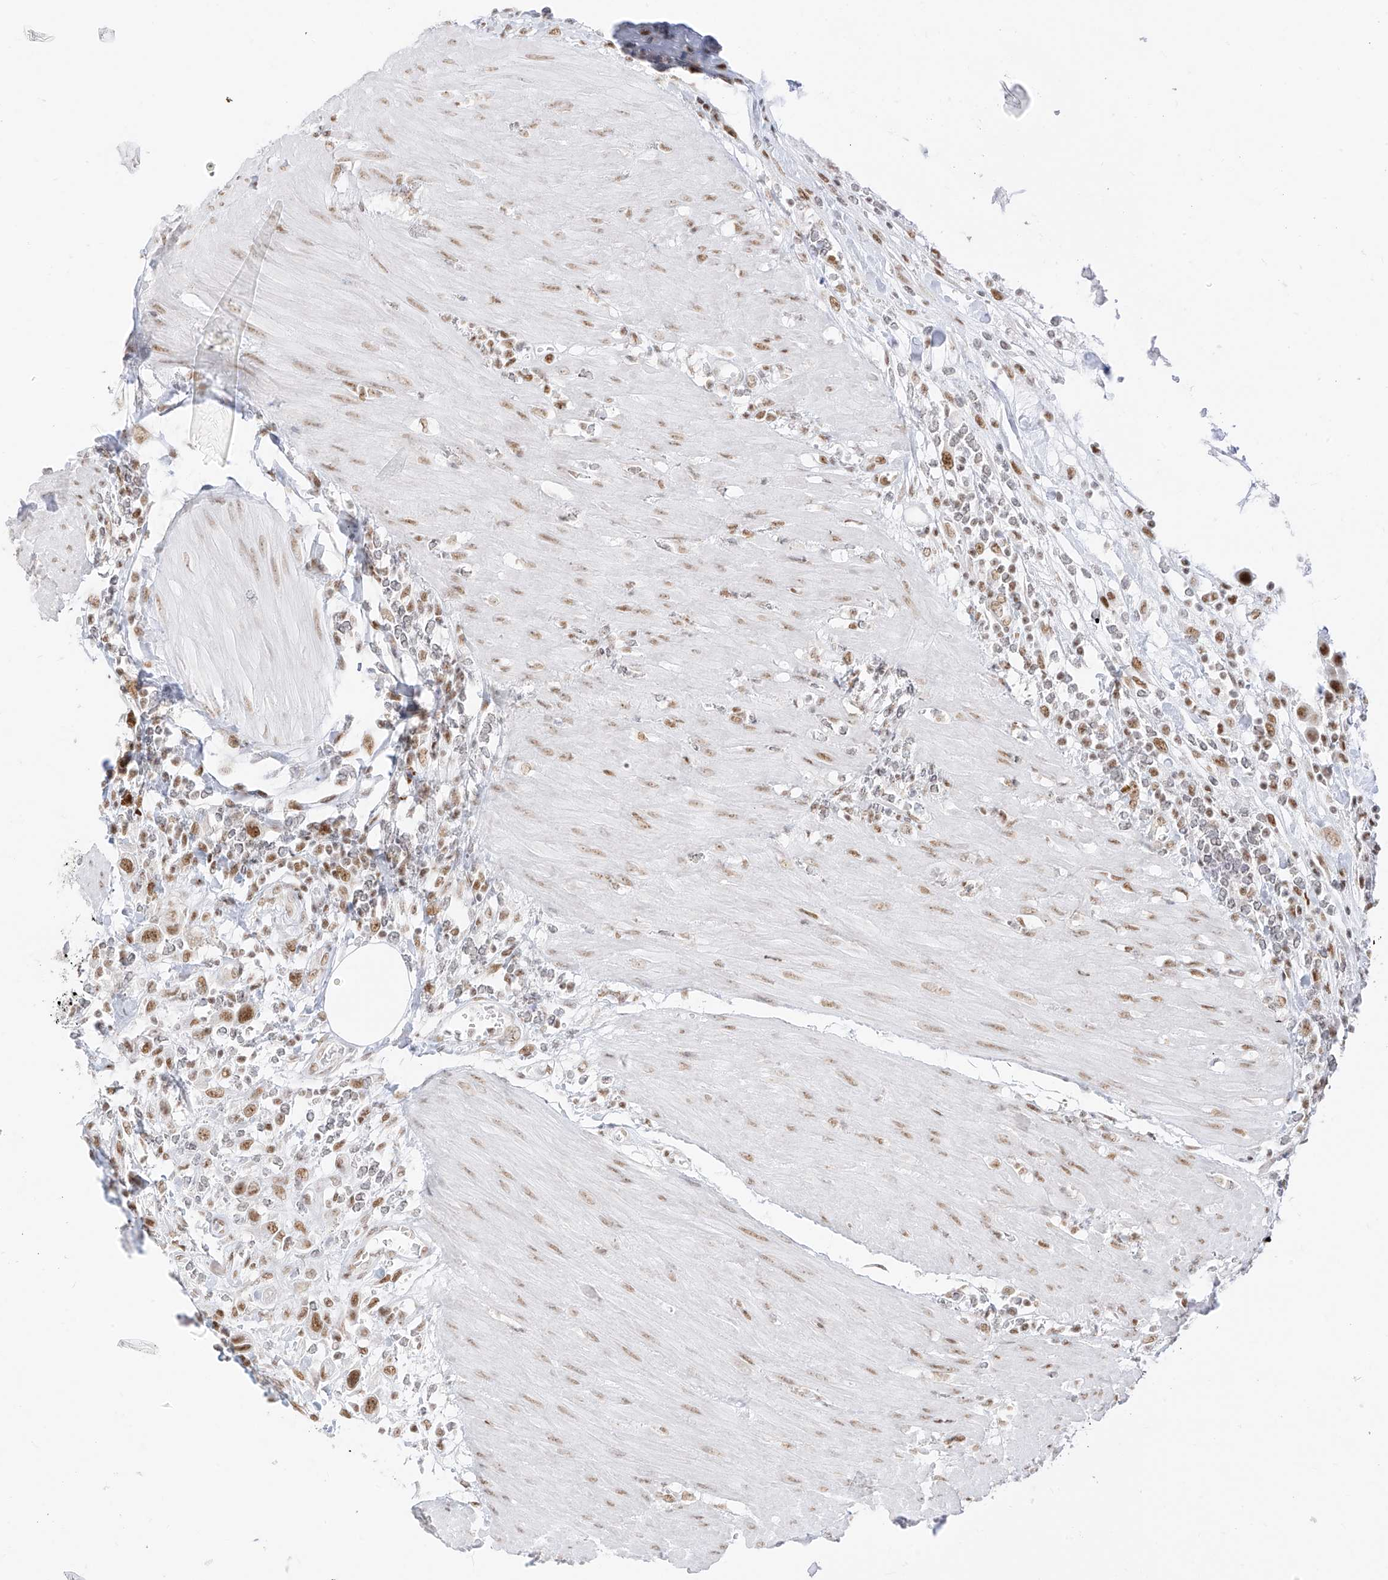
{"staining": {"intensity": "moderate", "quantity": ">75%", "location": "nuclear"}, "tissue": "urothelial cancer", "cell_type": "Tumor cells", "image_type": "cancer", "snomed": [{"axis": "morphology", "description": "Urothelial carcinoma, High grade"}, {"axis": "topography", "description": "Urinary bladder"}], "caption": "About >75% of tumor cells in urothelial cancer exhibit moderate nuclear protein expression as visualized by brown immunohistochemical staining.", "gene": "SUPT5H", "patient": {"sex": "male", "age": 50}}